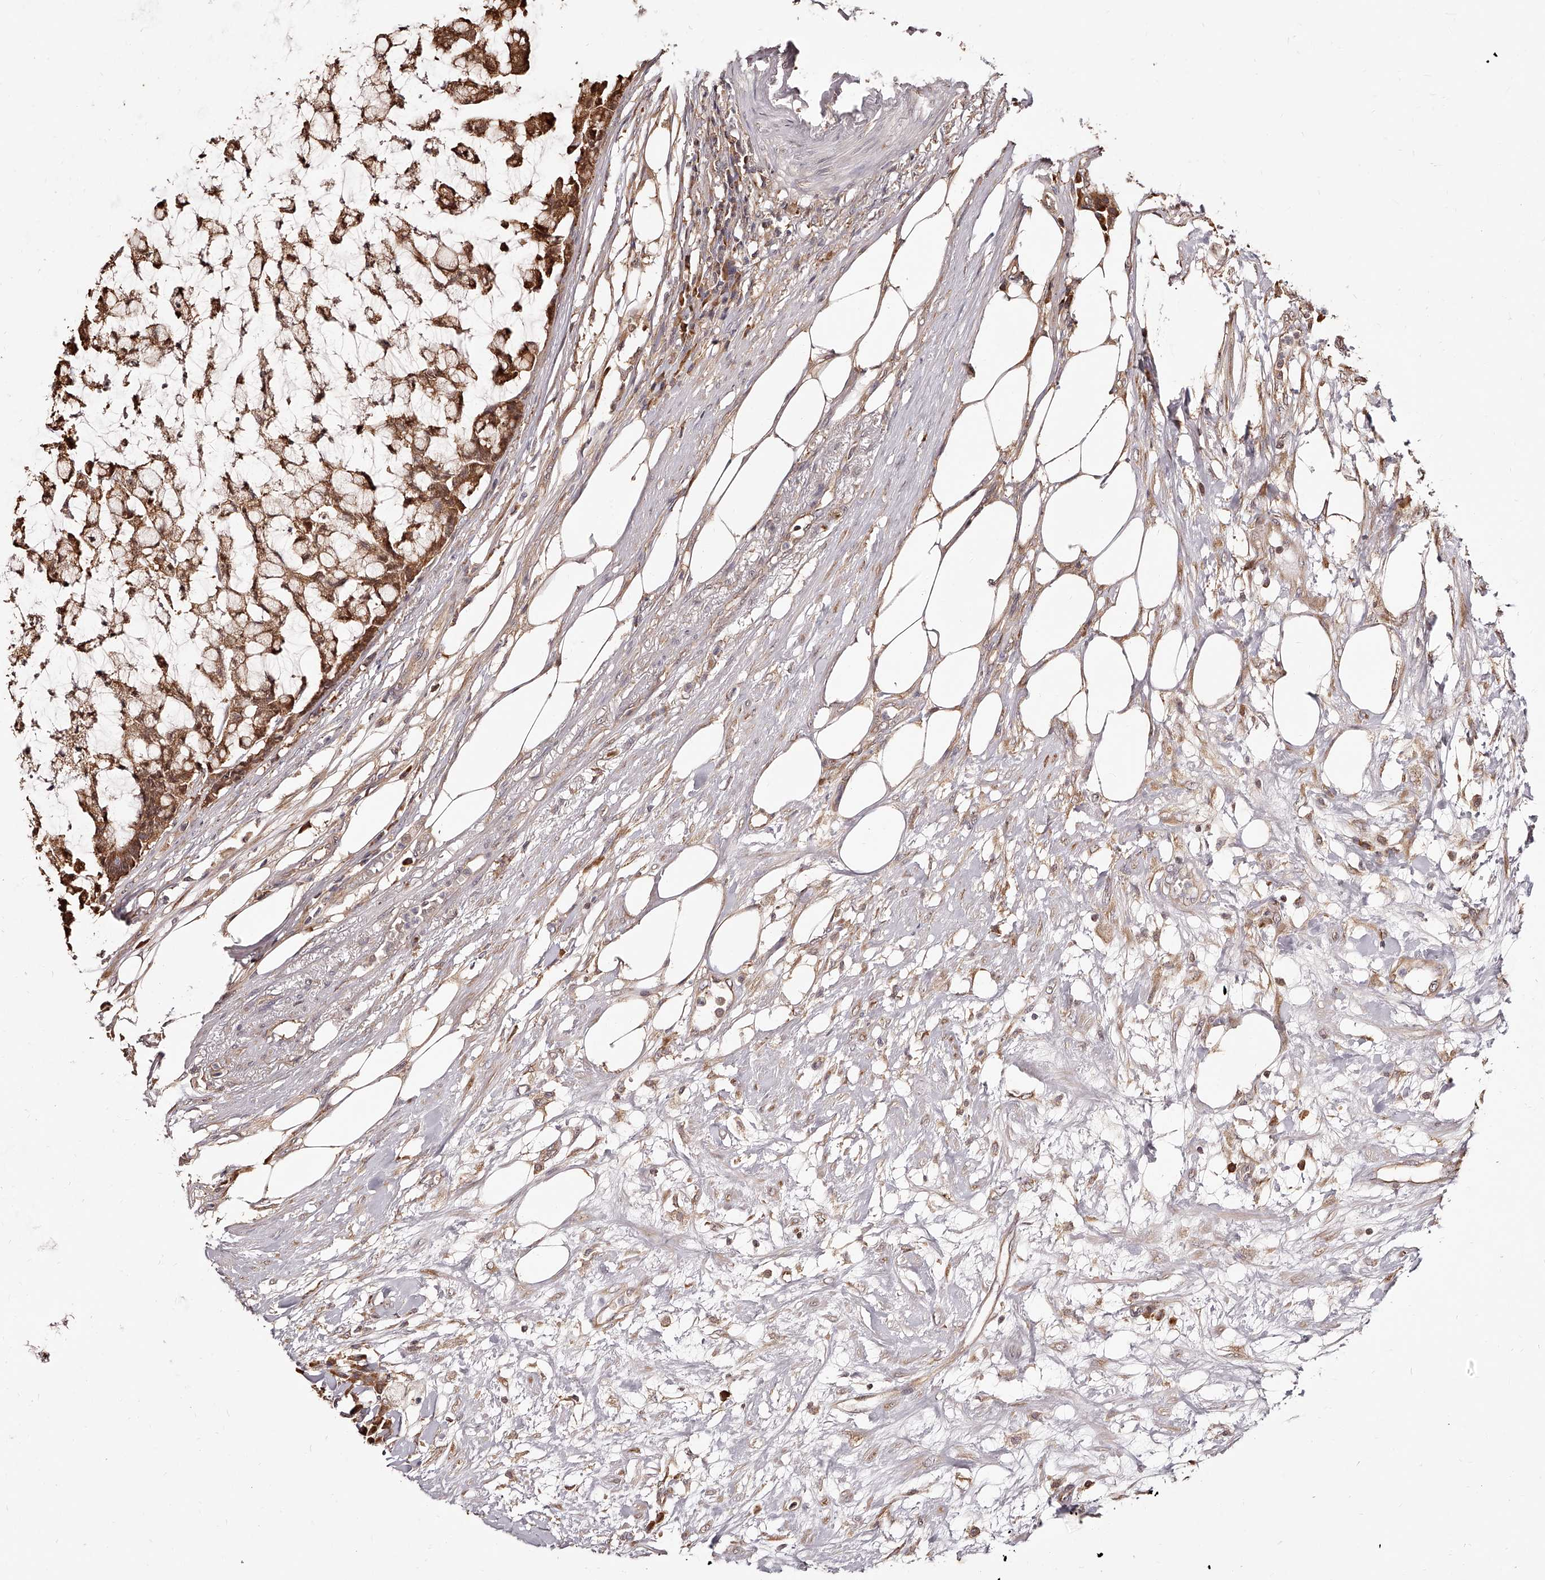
{"staining": {"intensity": "moderate", "quantity": ">75%", "location": "cytoplasmic/membranous"}, "tissue": "colorectal cancer", "cell_type": "Tumor cells", "image_type": "cancer", "snomed": [{"axis": "morphology", "description": "Adenocarcinoma, NOS"}, {"axis": "topography", "description": "Colon"}], "caption": "Adenocarcinoma (colorectal) stained for a protein demonstrates moderate cytoplasmic/membranous positivity in tumor cells. (Stains: DAB in brown, nuclei in blue, Microscopy: brightfield microscopy at high magnification).", "gene": "ZNF582", "patient": {"sex": "female", "age": 84}}